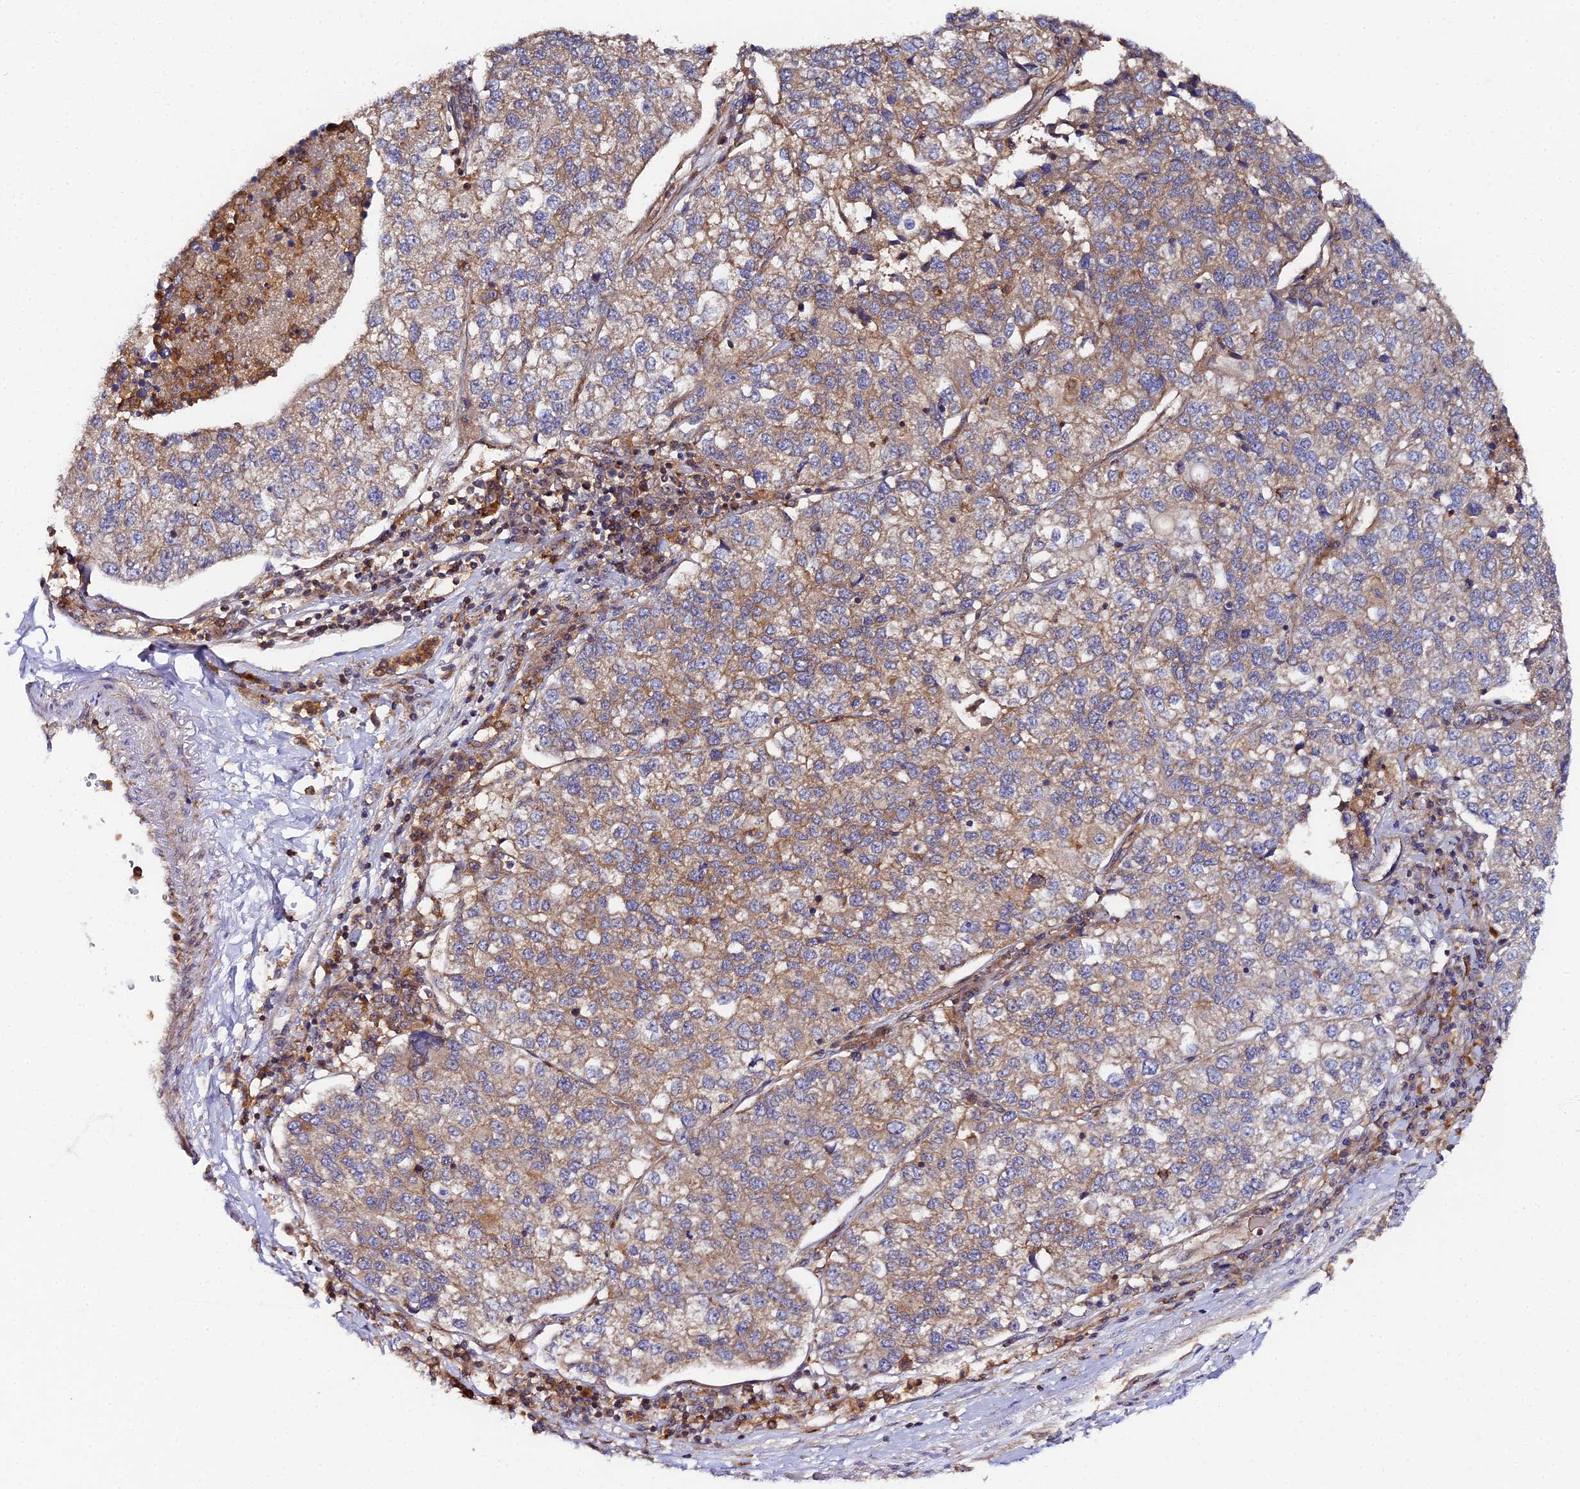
{"staining": {"intensity": "moderate", "quantity": "25%-75%", "location": "cytoplasmic/membranous"}, "tissue": "lung cancer", "cell_type": "Tumor cells", "image_type": "cancer", "snomed": [{"axis": "morphology", "description": "Adenocarcinoma, NOS"}, {"axis": "topography", "description": "Lung"}], "caption": "A micrograph of lung cancer stained for a protein exhibits moderate cytoplasmic/membranous brown staining in tumor cells.", "gene": "GNG5B", "patient": {"sex": "male", "age": 49}}